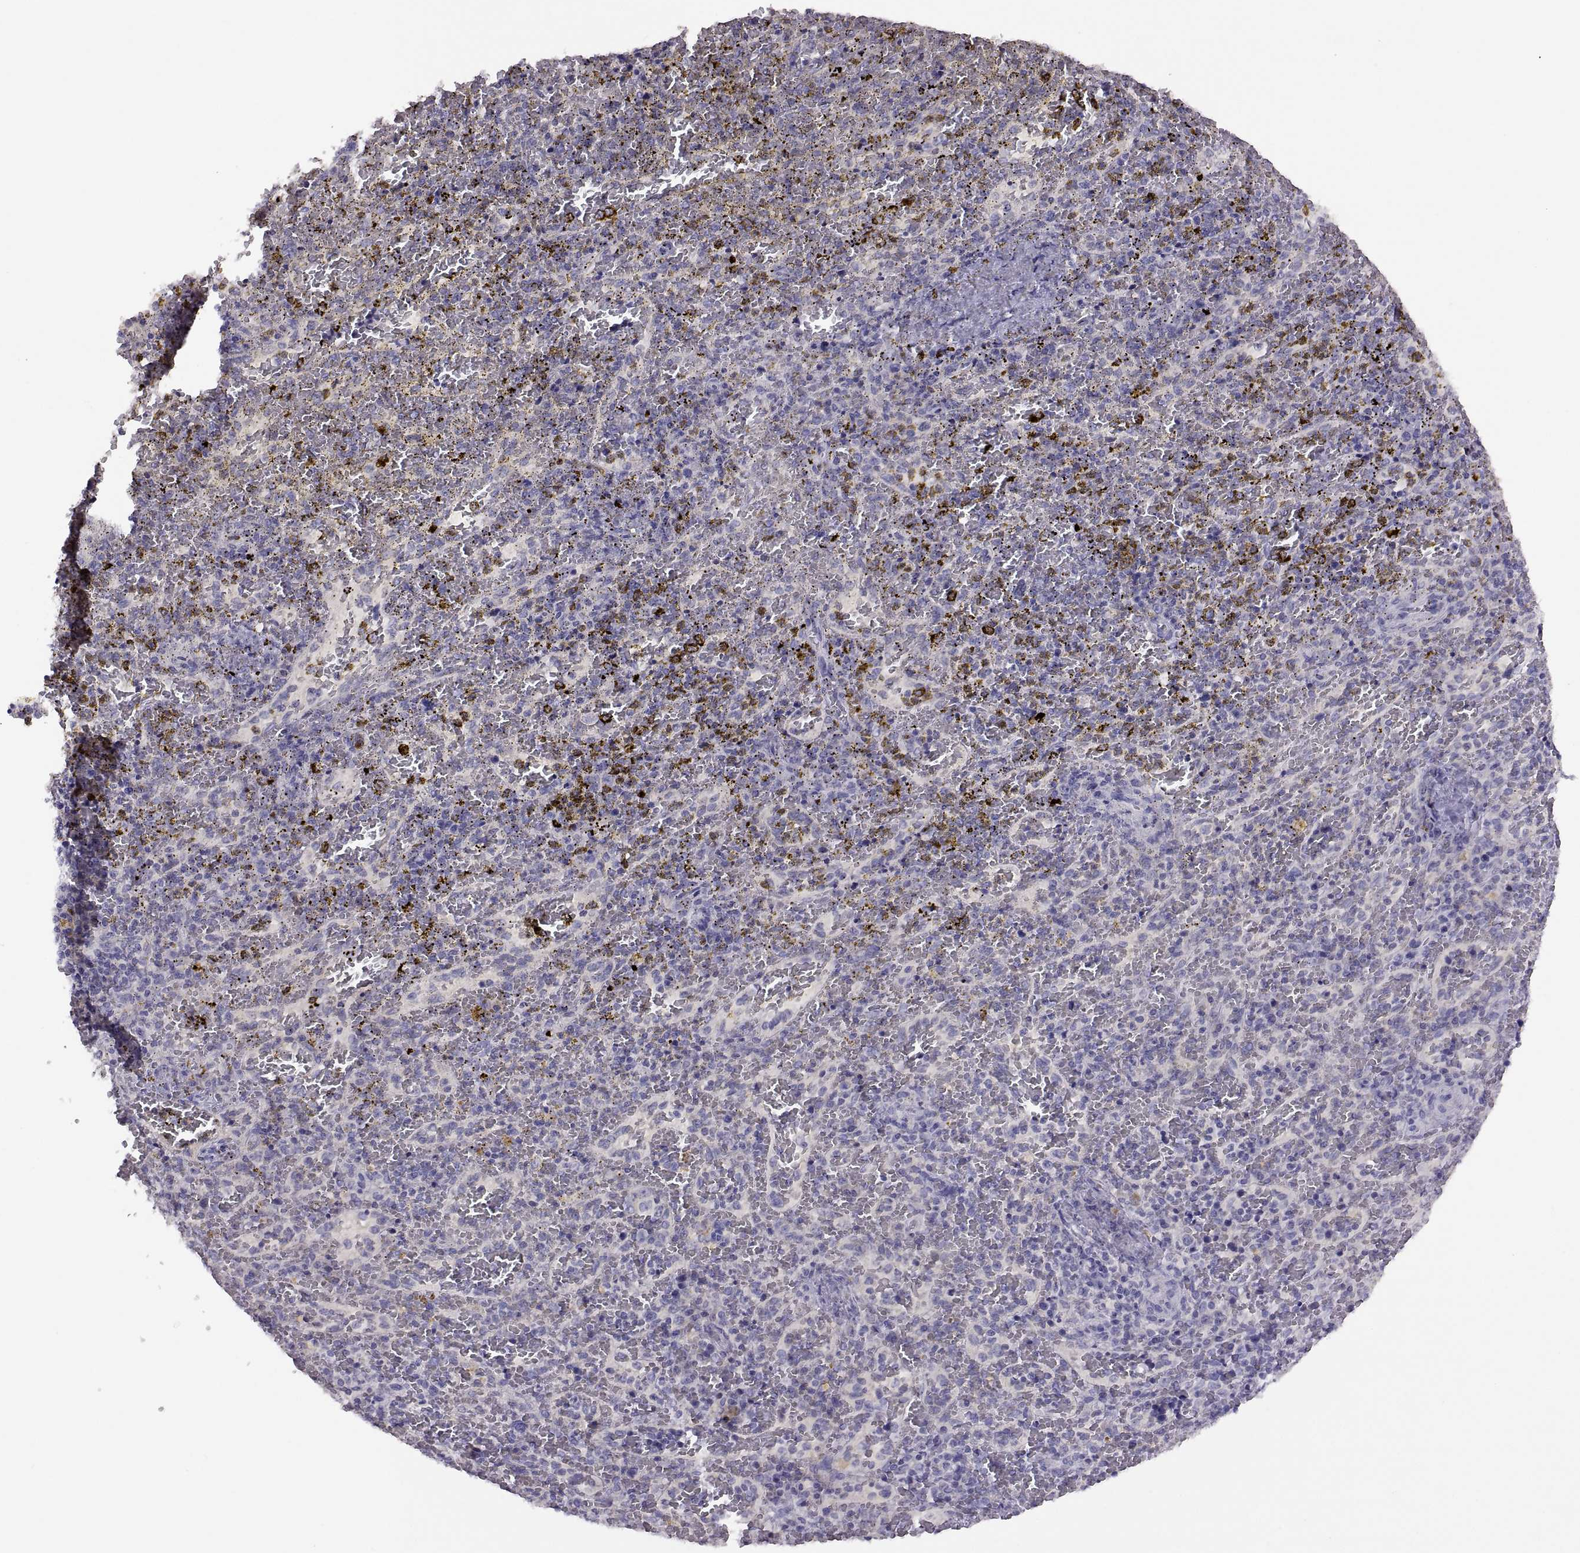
{"staining": {"intensity": "negative", "quantity": "none", "location": "none"}, "tissue": "spleen", "cell_type": "Cells in red pulp", "image_type": "normal", "snomed": [{"axis": "morphology", "description": "Normal tissue, NOS"}, {"axis": "topography", "description": "Spleen"}], "caption": "Immunohistochemical staining of normal human spleen shows no significant staining in cells in red pulp. Nuclei are stained in blue.", "gene": "TBX19", "patient": {"sex": "female", "age": 50}}